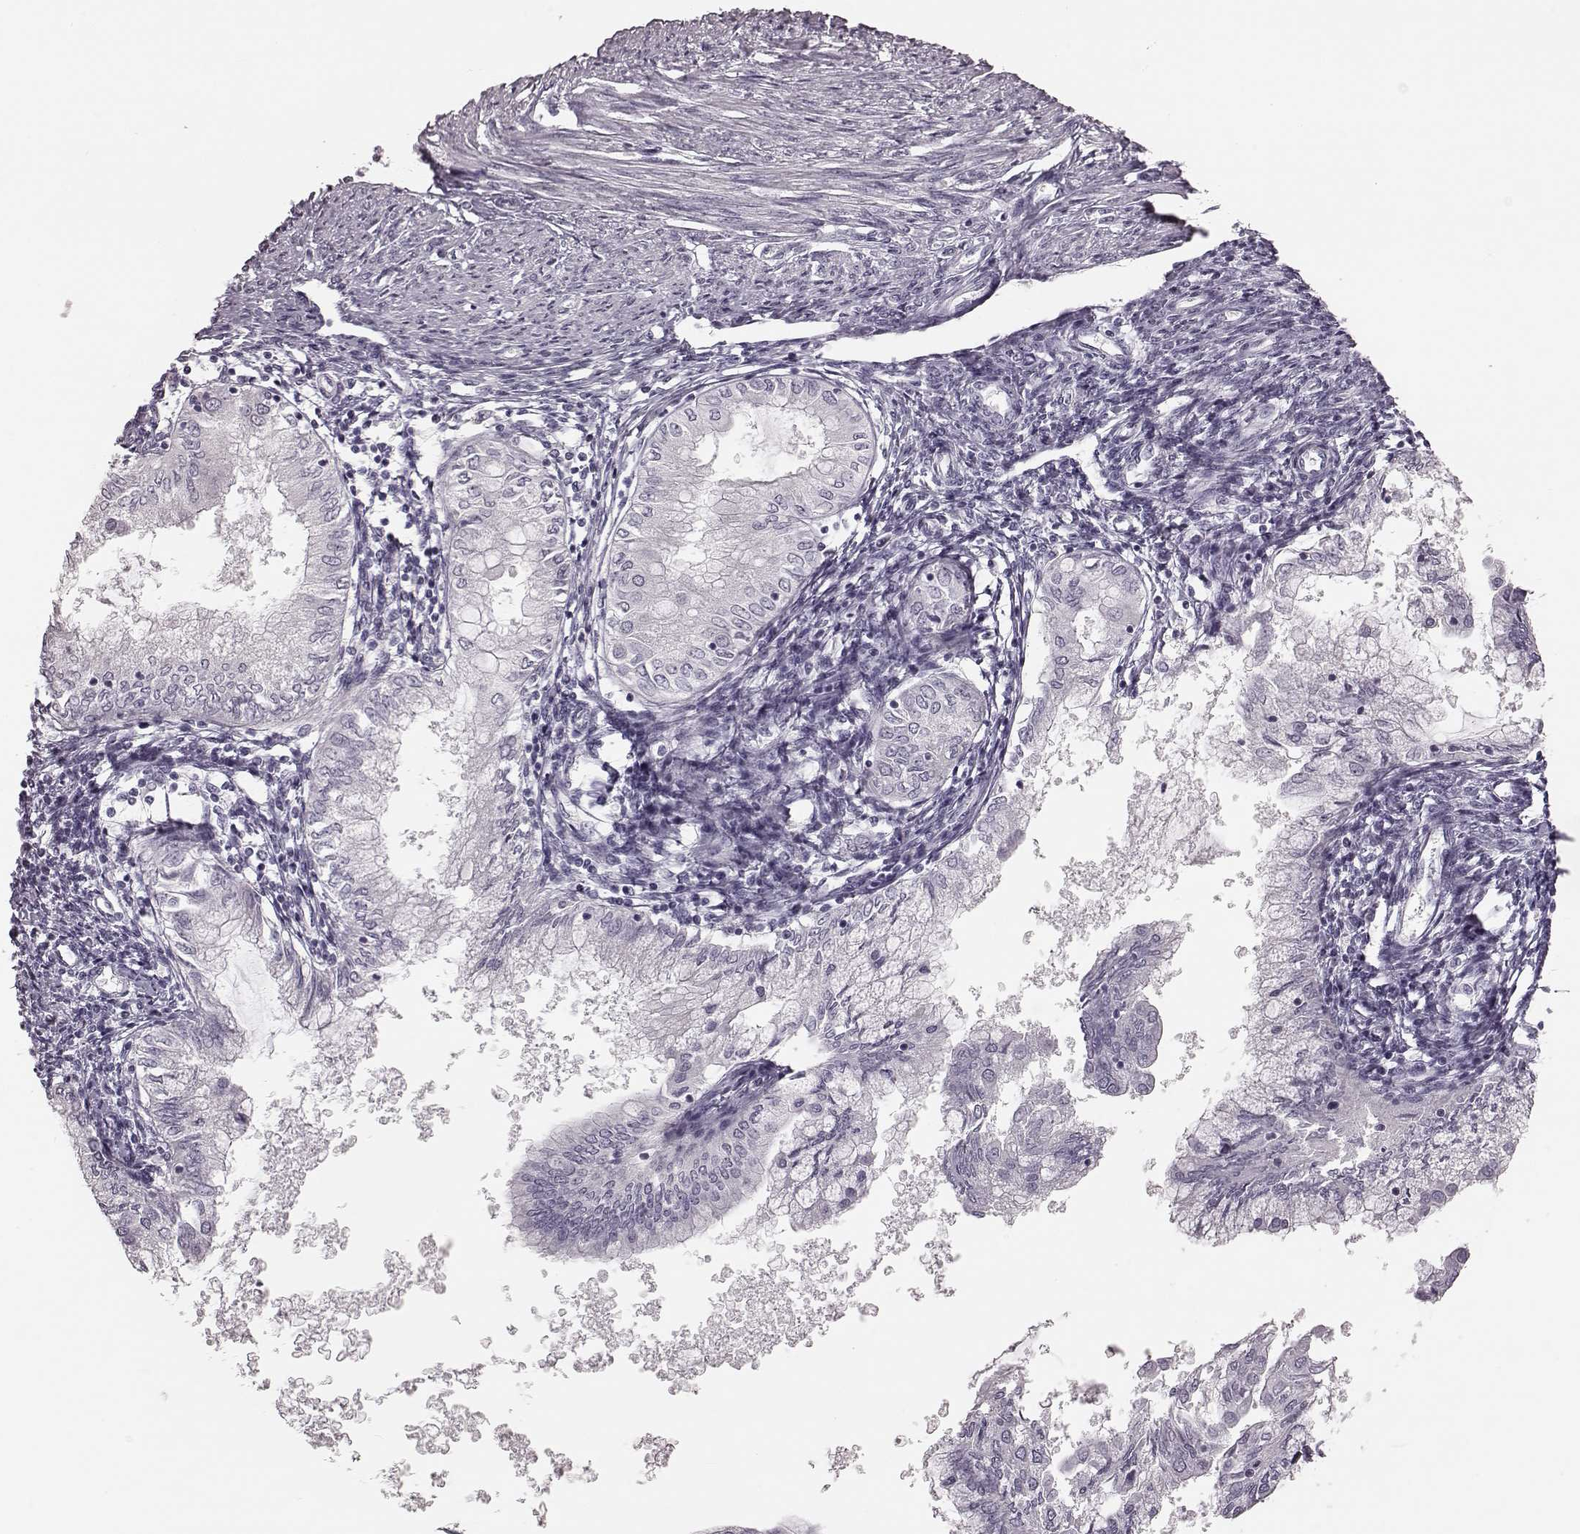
{"staining": {"intensity": "negative", "quantity": "none", "location": "none"}, "tissue": "endometrial cancer", "cell_type": "Tumor cells", "image_type": "cancer", "snomed": [{"axis": "morphology", "description": "Adenocarcinoma, NOS"}, {"axis": "topography", "description": "Endometrium"}], "caption": "Tumor cells are negative for protein expression in human endometrial adenocarcinoma.", "gene": "ZNF433", "patient": {"sex": "female", "age": 68}}